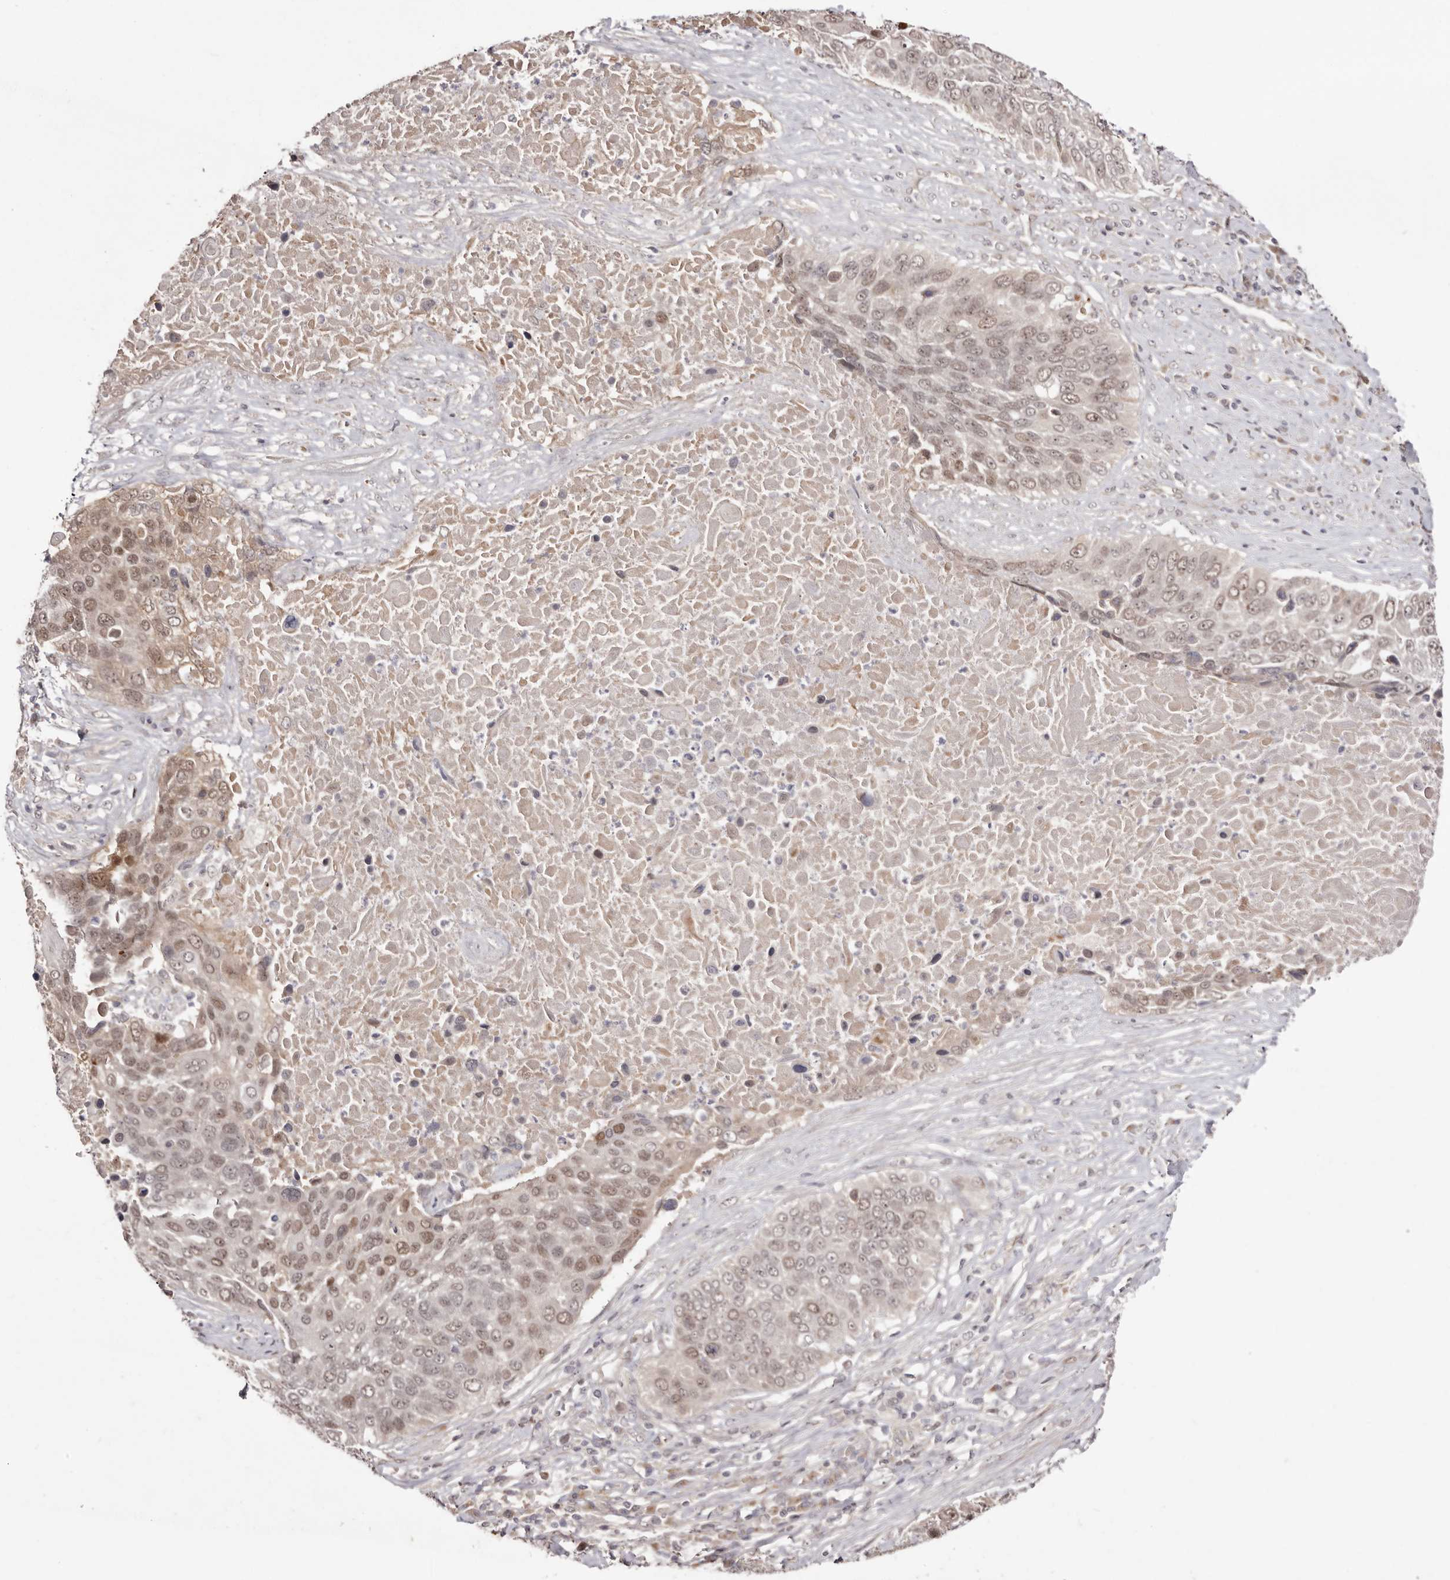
{"staining": {"intensity": "weak", "quantity": "25%-75%", "location": "cytoplasmic/membranous,nuclear"}, "tissue": "lung cancer", "cell_type": "Tumor cells", "image_type": "cancer", "snomed": [{"axis": "morphology", "description": "Squamous cell carcinoma, NOS"}, {"axis": "topography", "description": "Lung"}], "caption": "Lung squamous cell carcinoma tissue shows weak cytoplasmic/membranous and nuclear expression in about 25%-75% of tumor cells, visualized by immunohistochemistry. The protein is stained brown, and the nuclei are stained in blue (DAB IHC with brightfield microscopy, high magnification).", "gene": "EGR3", "patient": {"sex": "male", "age": 66}}